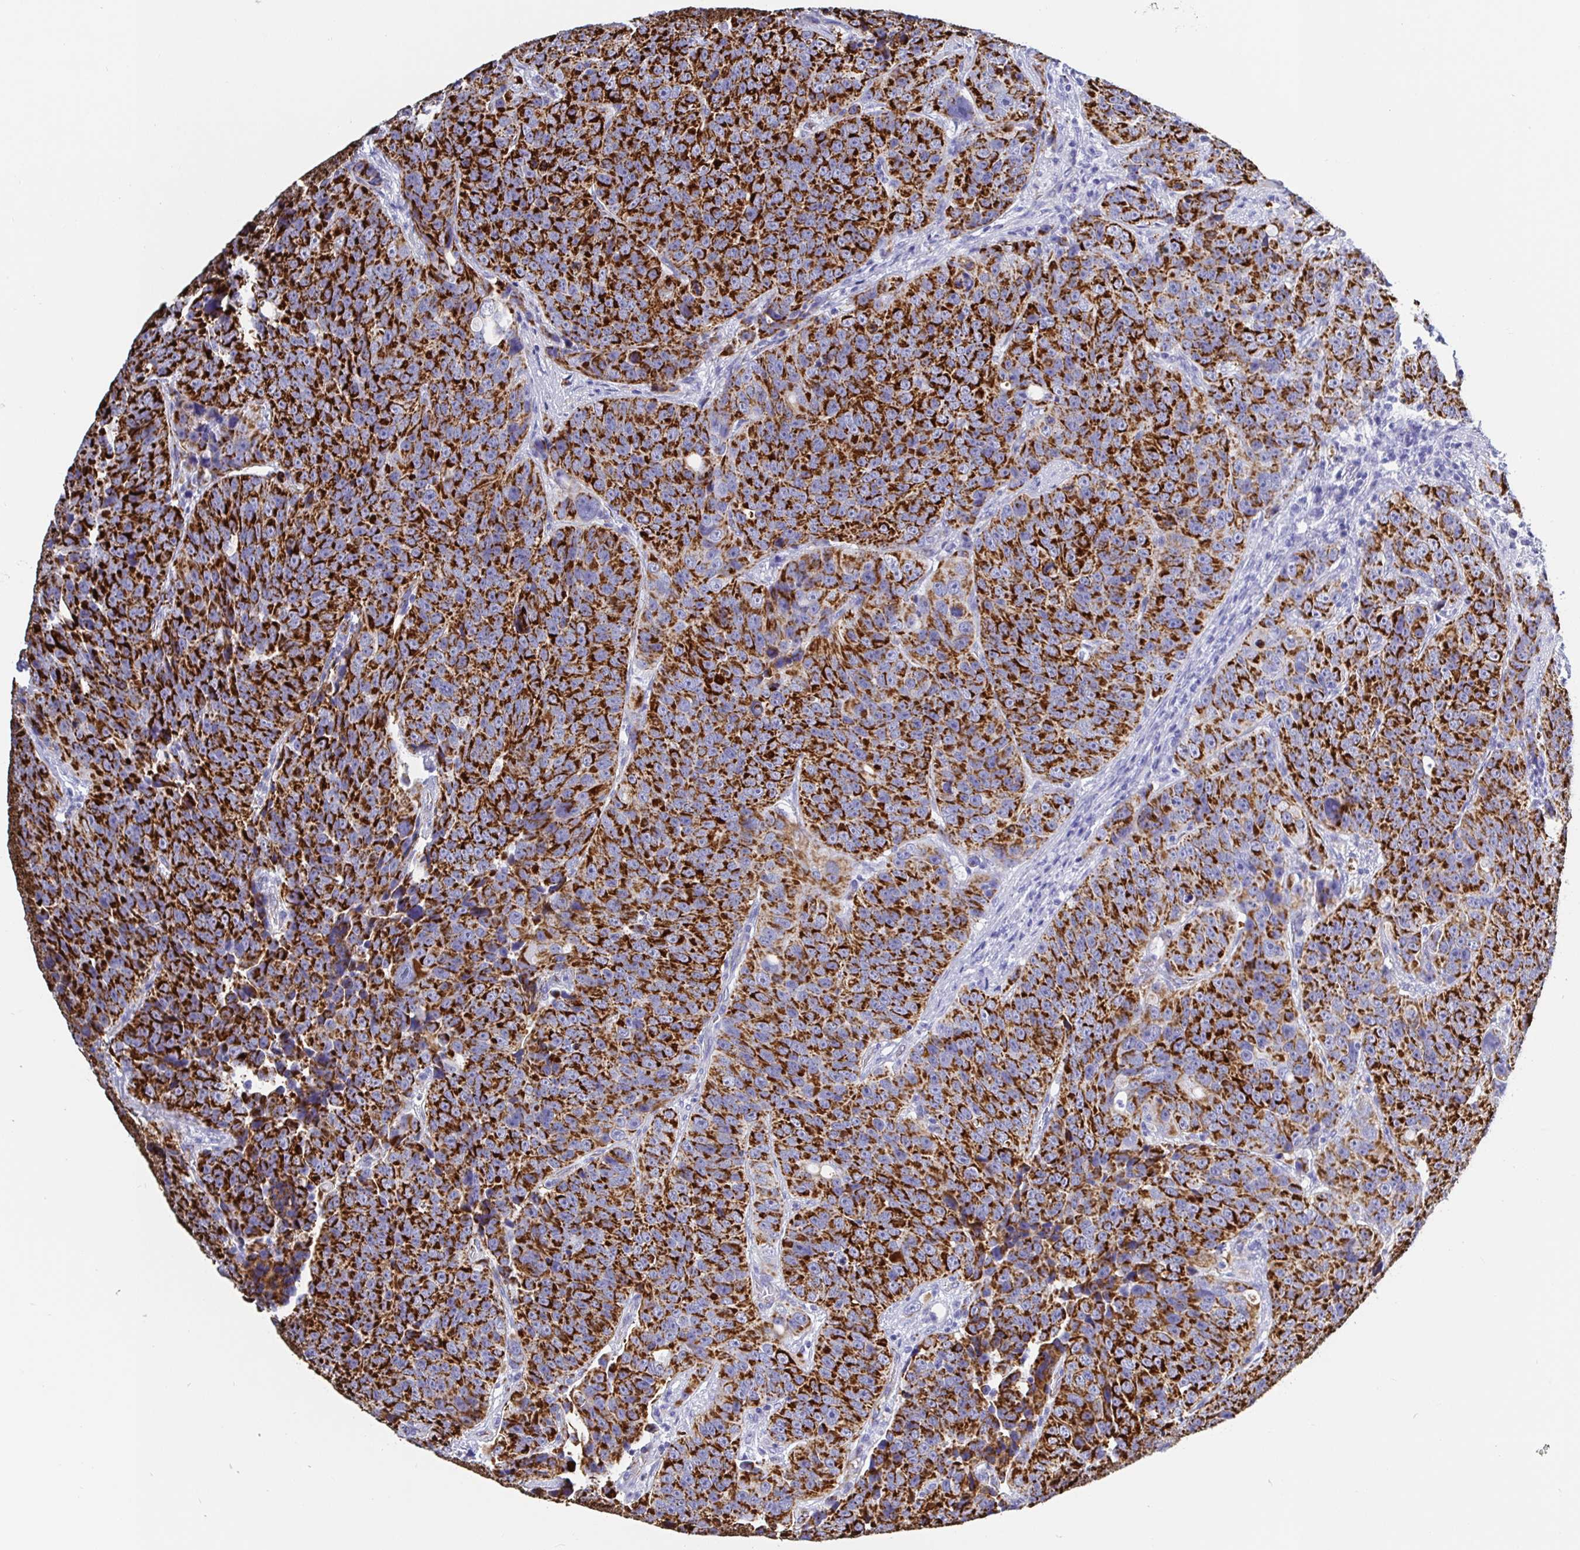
{"staining": {"intensity": "strong", "quantity": ">75%", "location": "cytoplasmic/membranous"}, "tissue": "urothelial cancer", "cell_type": "Tumor cells", "image_type": "cancer", "snomed": [{"axis": "morphology", "description": "Urothelial carcinoma, NOS"}, {"axis": "topography", "description": "Urinary bladder"}], "caption": "Protein staining of urothelial cancer tissue reveals strong cytoplasmic/membranous expression in about >75% of tumor cells. (IHC, brightfield microscopy, high magnification).", "gene": "MAOA", "patient": {"sex": "male", "age": 52}}